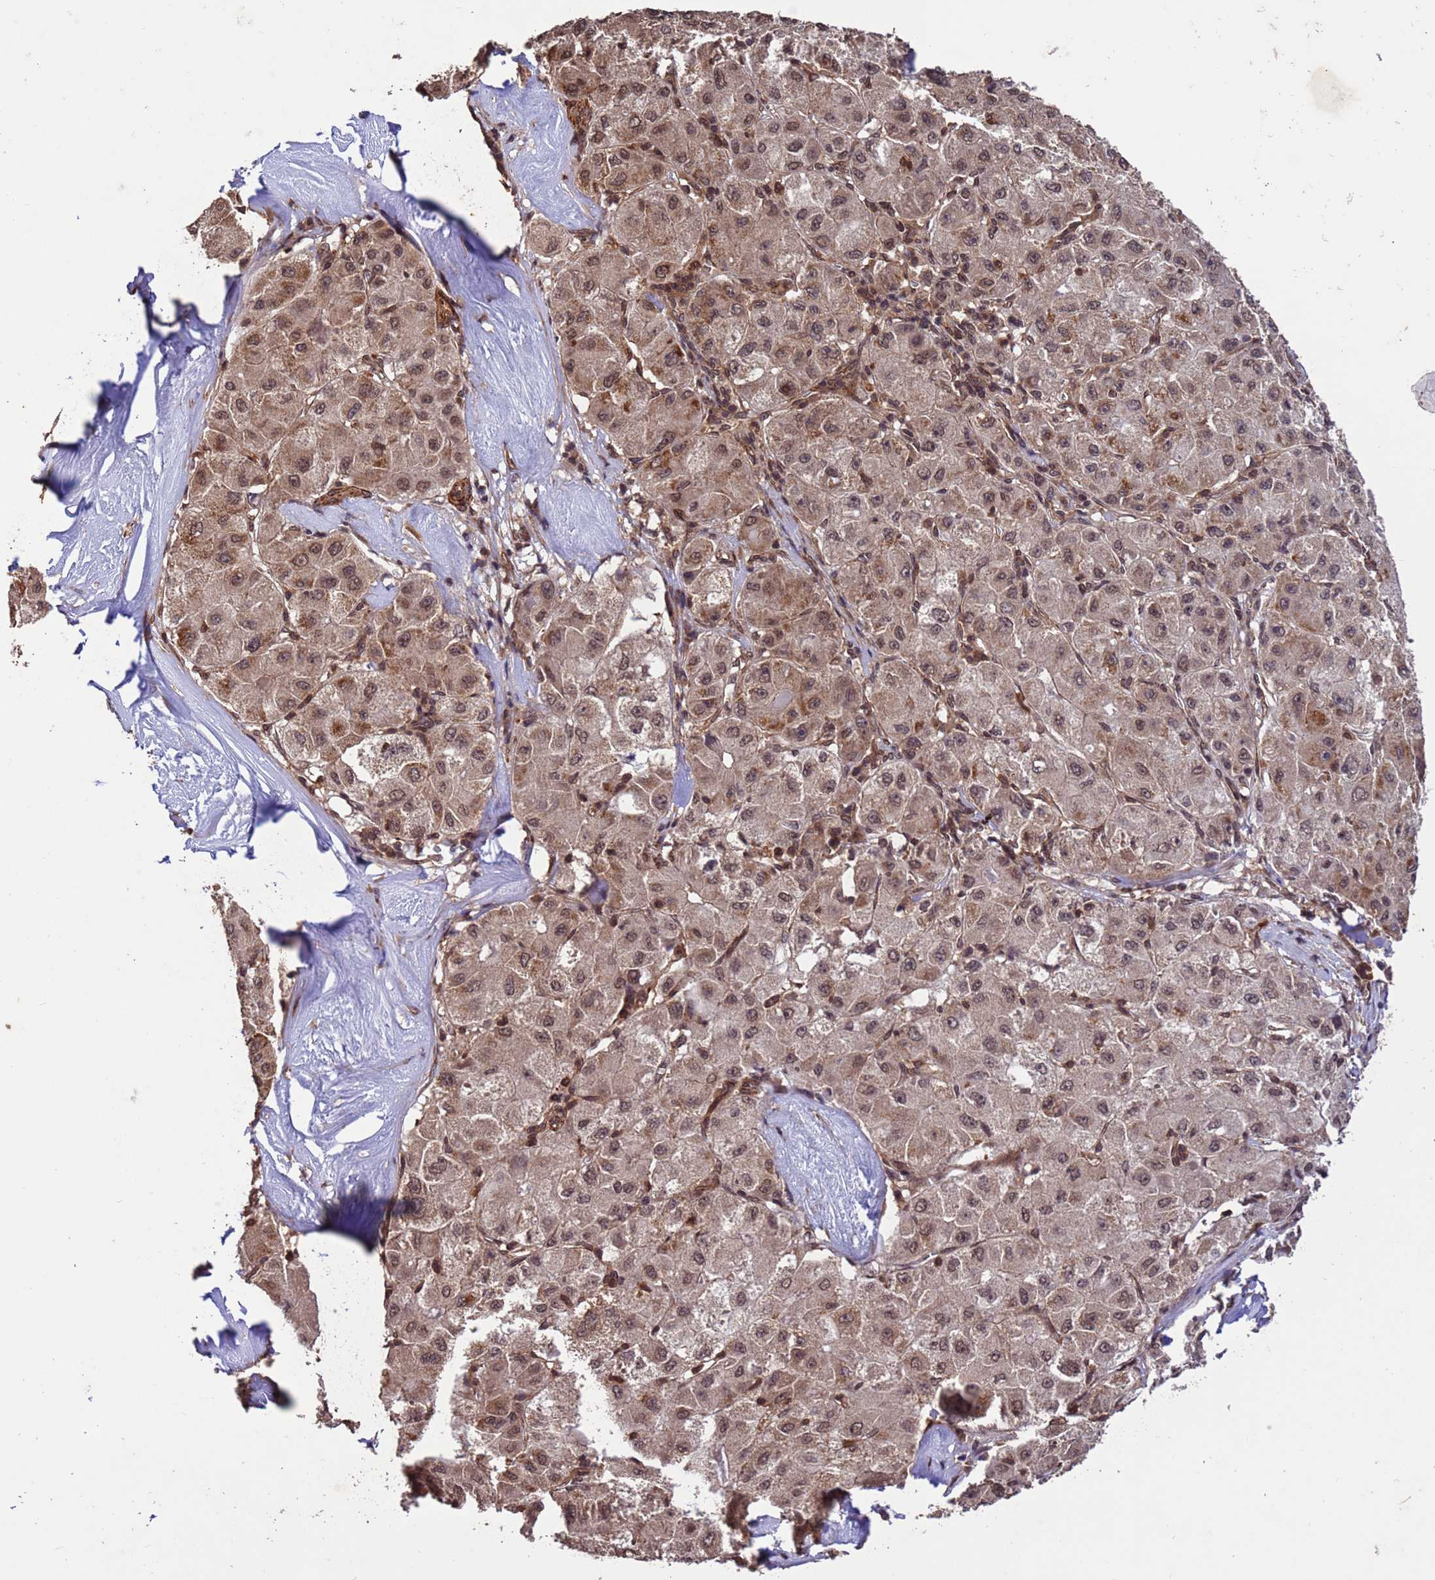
{"staining": {"intensity": "moderate", "quantity": ">75%", "location": "cytoplasmic/membranous,nuclear"}, "tissue": "liver cancer", "cell_type": "Tumor cells", "image_type": "cancer", "snomed": [{"axis": "morphology", "description": "Carcinoma, Hepatocellular, NOS"}, {"axis": "topography", "description": "Liver"}], "caption": "Protein staining of hepatocellular carcinoma (liver) tissue reveals moderate cytoplasmic/membranous and nuclear staining in about >75% of tumor cells. The protein is shown in brown color, while the nuclei are stained blue.", "gene": "VSTM4", "patient": {"sex": "male", "age": 80}}